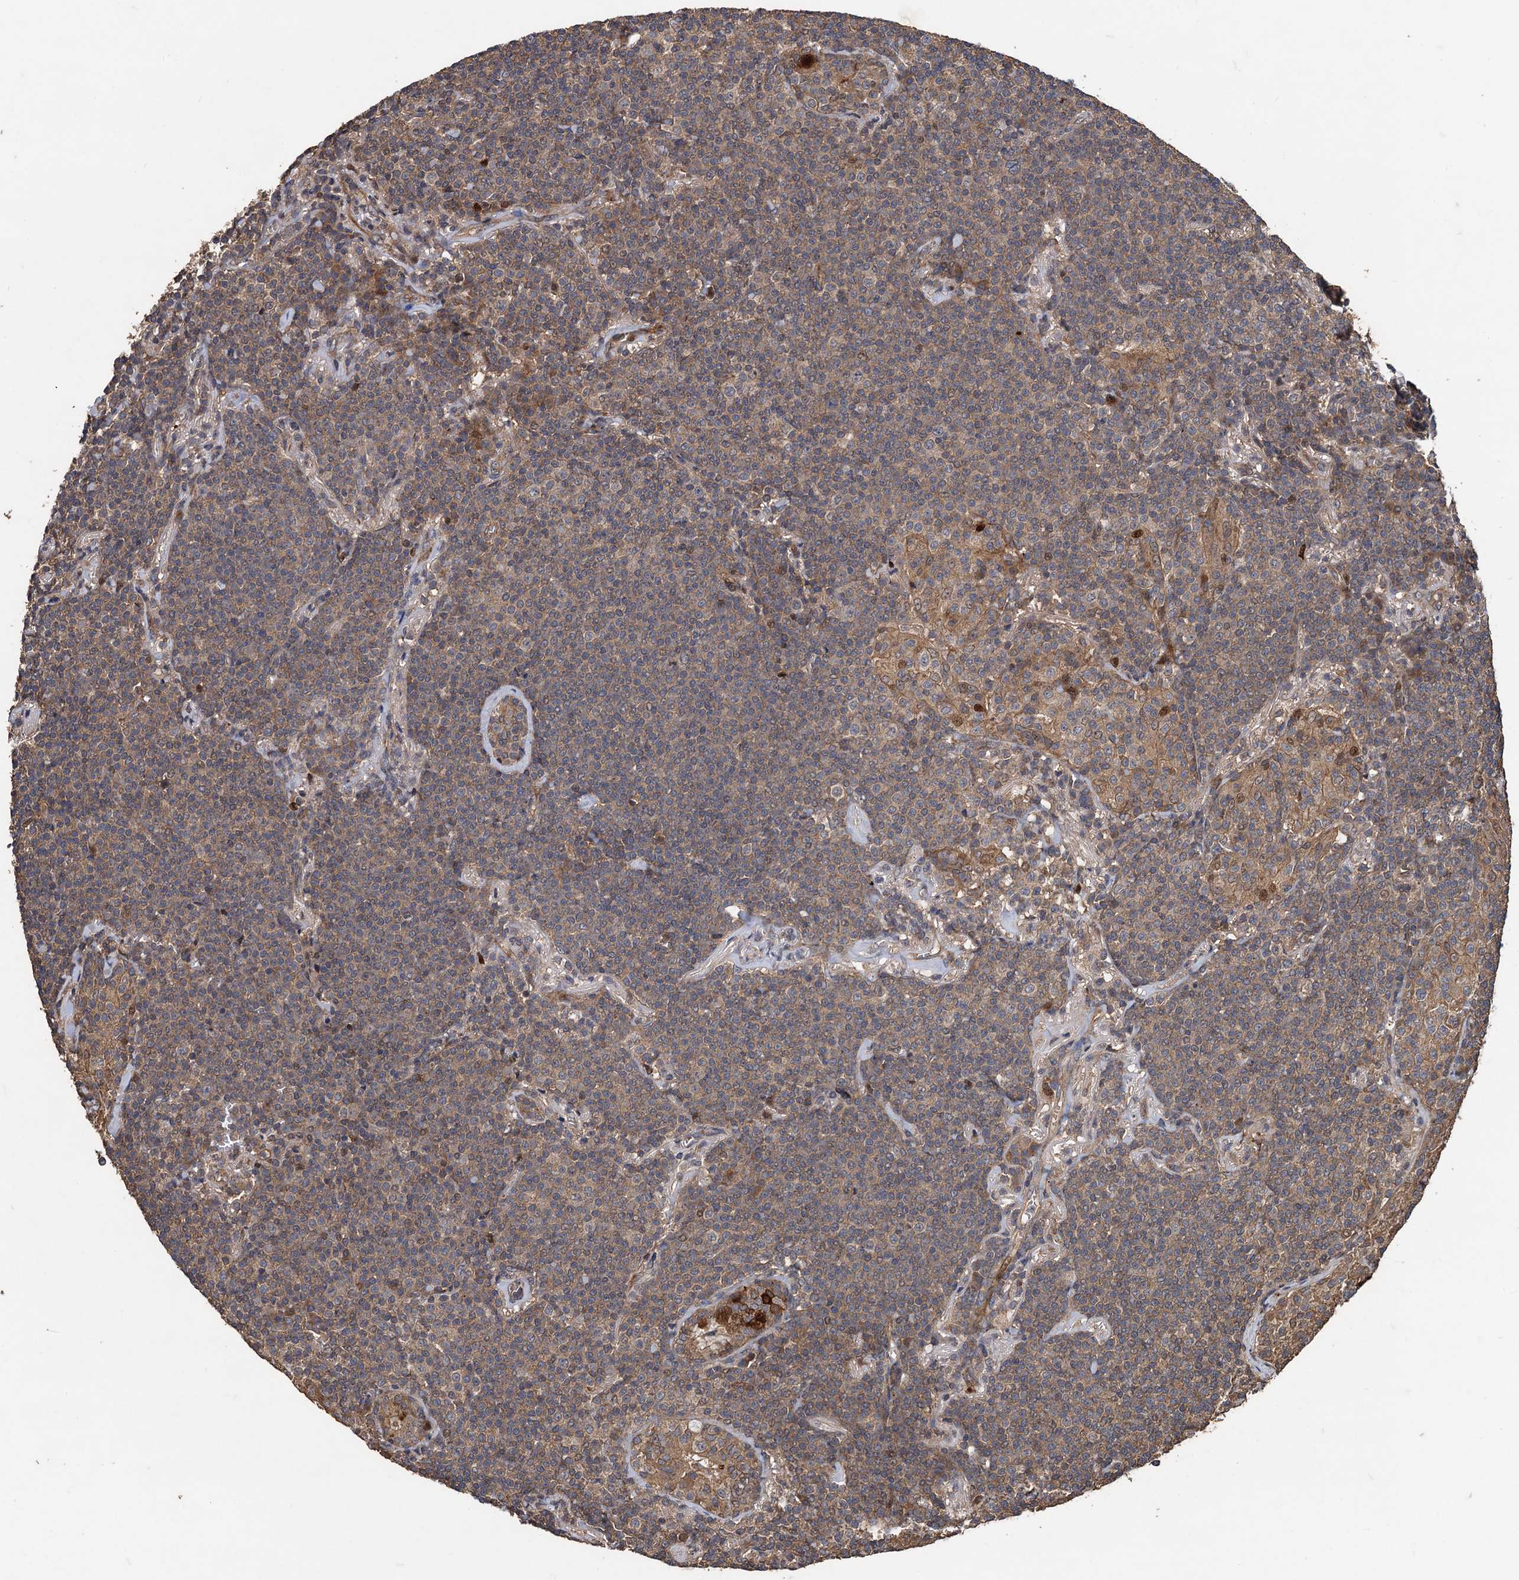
{"staining": {"intensity": "weak", "quantity": ">75%", "location": "cytoplasmic/membranous"}, "tissue": "lymphoma", "cell_type": "Tumor cells", "image_type": "cancer", "snomed": [{"axis": "morphology", "description": "Malignant lymphoma, non-Hodgkin's type, Low grade"}, {"axis": "topography", "description": "Lung"}], "caption": "About >75% of tumor cells in malignant lymphoma, non-Hodgkin's type (low-grade) display weak cytoplasmic/membranous protein staining as visualized by brown immunohistochemical staining.", "gene": "TMEM39B", "patient": {"sex": "female", "age": 71}}